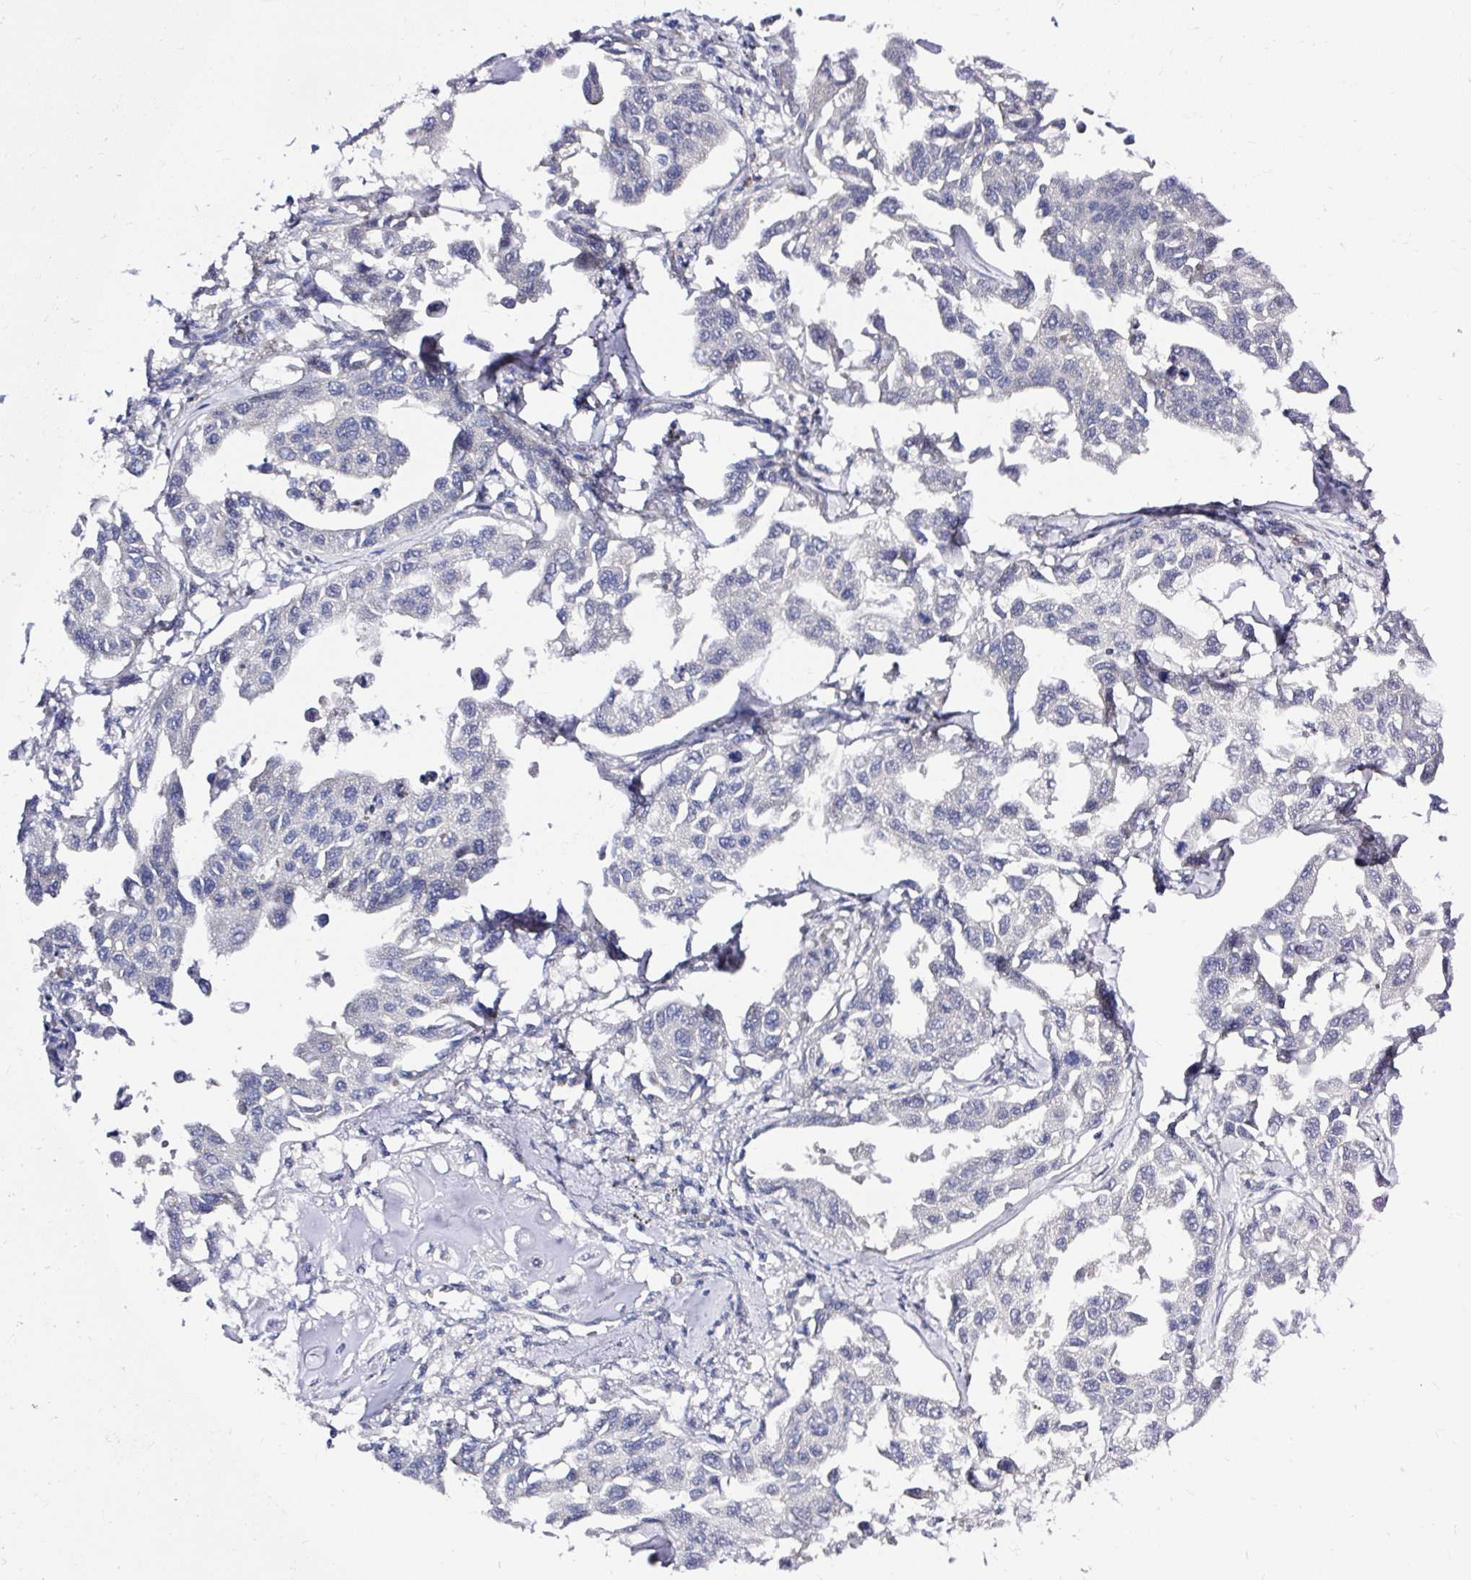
{"staining": {"intensity": "negative", "quantity": "none", "location": "none"}, "tissue": "lung cancer", "cell_type": "Tumor cells", "image_type": "cancer", "snomed": [{"axis": "morphology", "description": "Adenocarcinoma, NOS"}, {"axis": "topography", "description": "Lung"}], "caption": "DAB (3,3'-diaminobenzidine) immunohistochemical staining of lung cancer shows no significant staining in tumor cells.", "gene": "DEPDC5", "patient": {"sex": "male", "age": 64}}